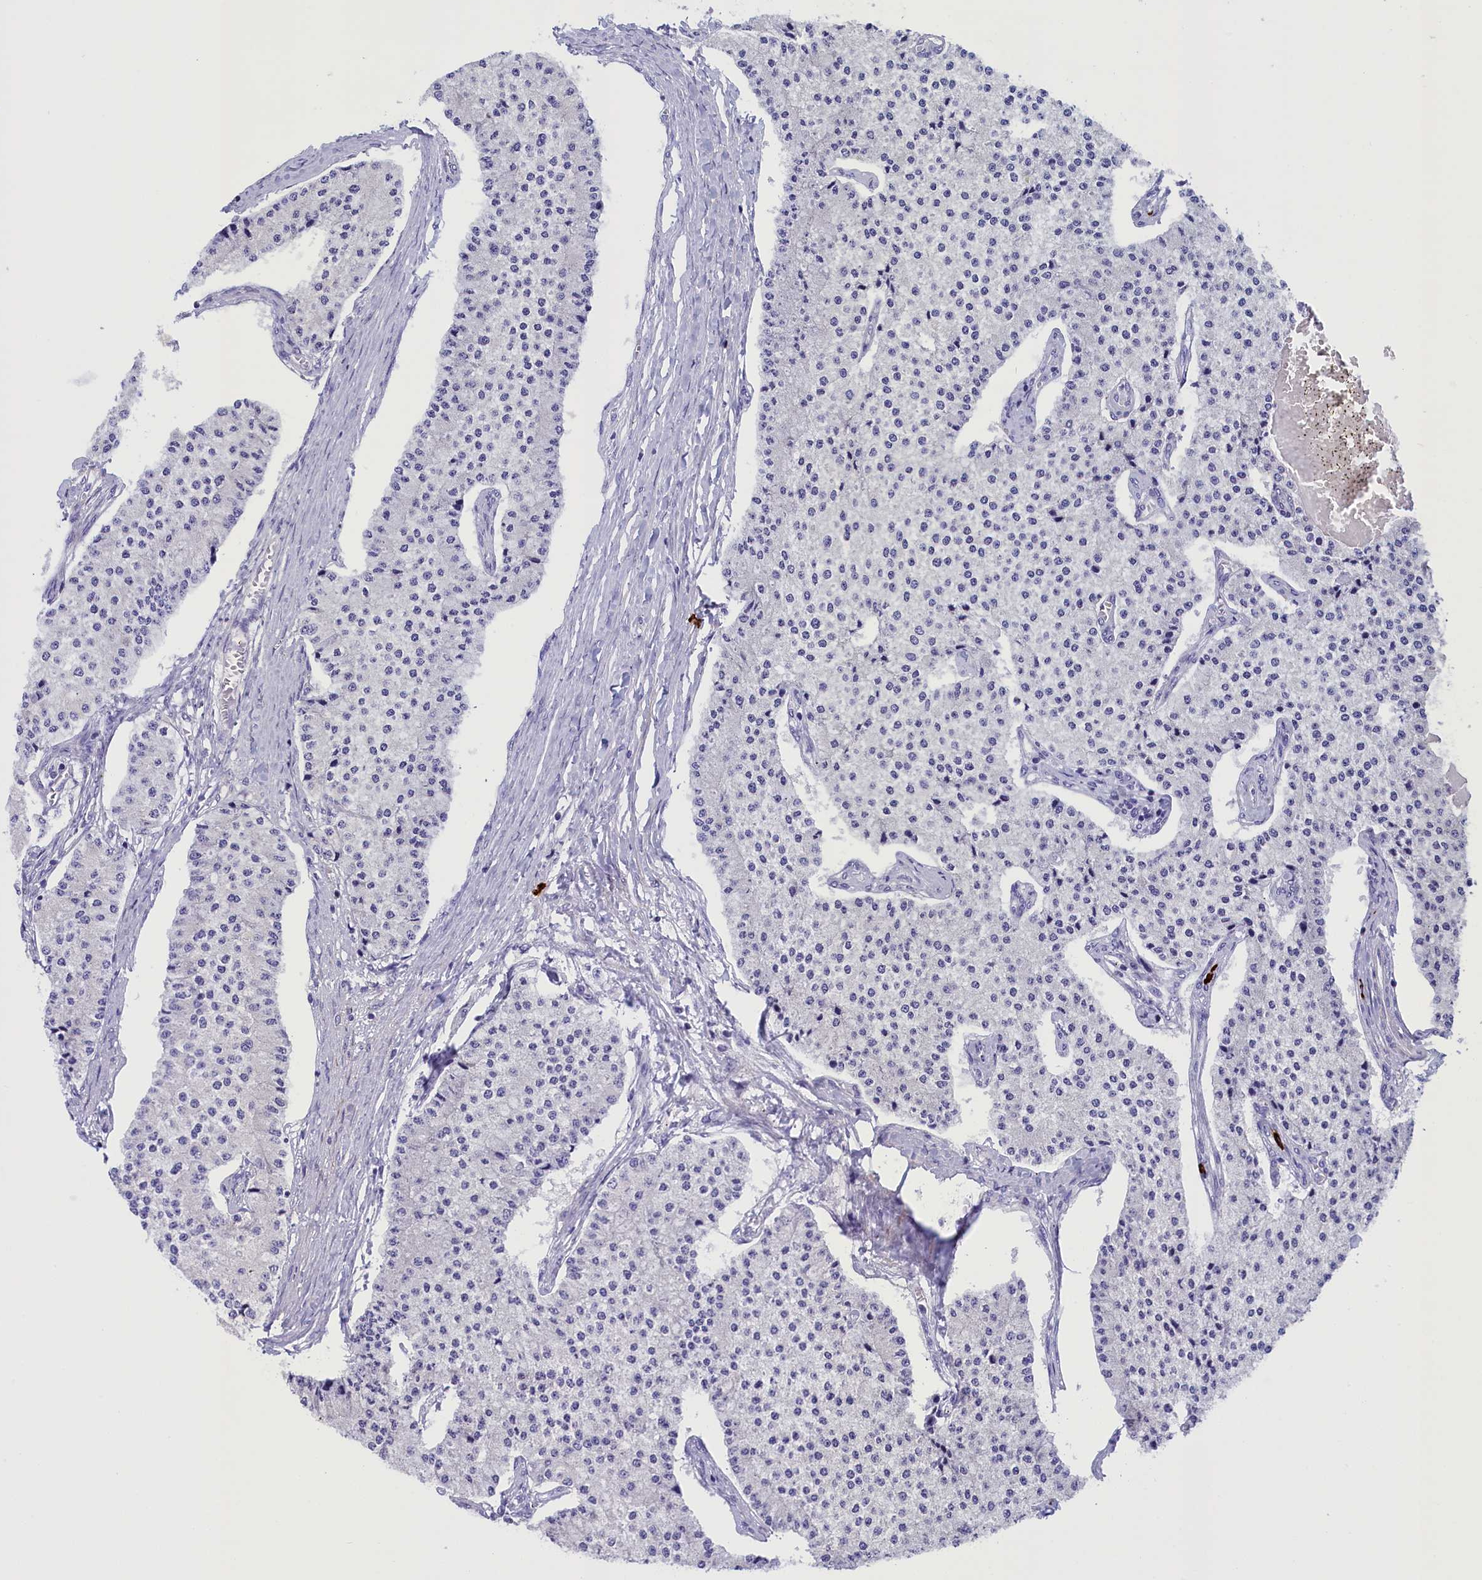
{"staining": {"intensity": "negative", "quantity": "none", "location": "none"}, "tissue": "carcinoid", "cell_type": "Tumor cells", "image_type": "cancer", "snomed": [{"axis": "morphology", "description": "Carcinoid, malignant, NOS"}, {"axis": "topography", "description": "Colon"}], "caption": "Immunohistochemistry photomicrograph of carcinoid stained for a protein (brown), which reveals no expression in tumor cells.", "gene": "RTTN", "patient": {"sex": "female", "age": 52}}